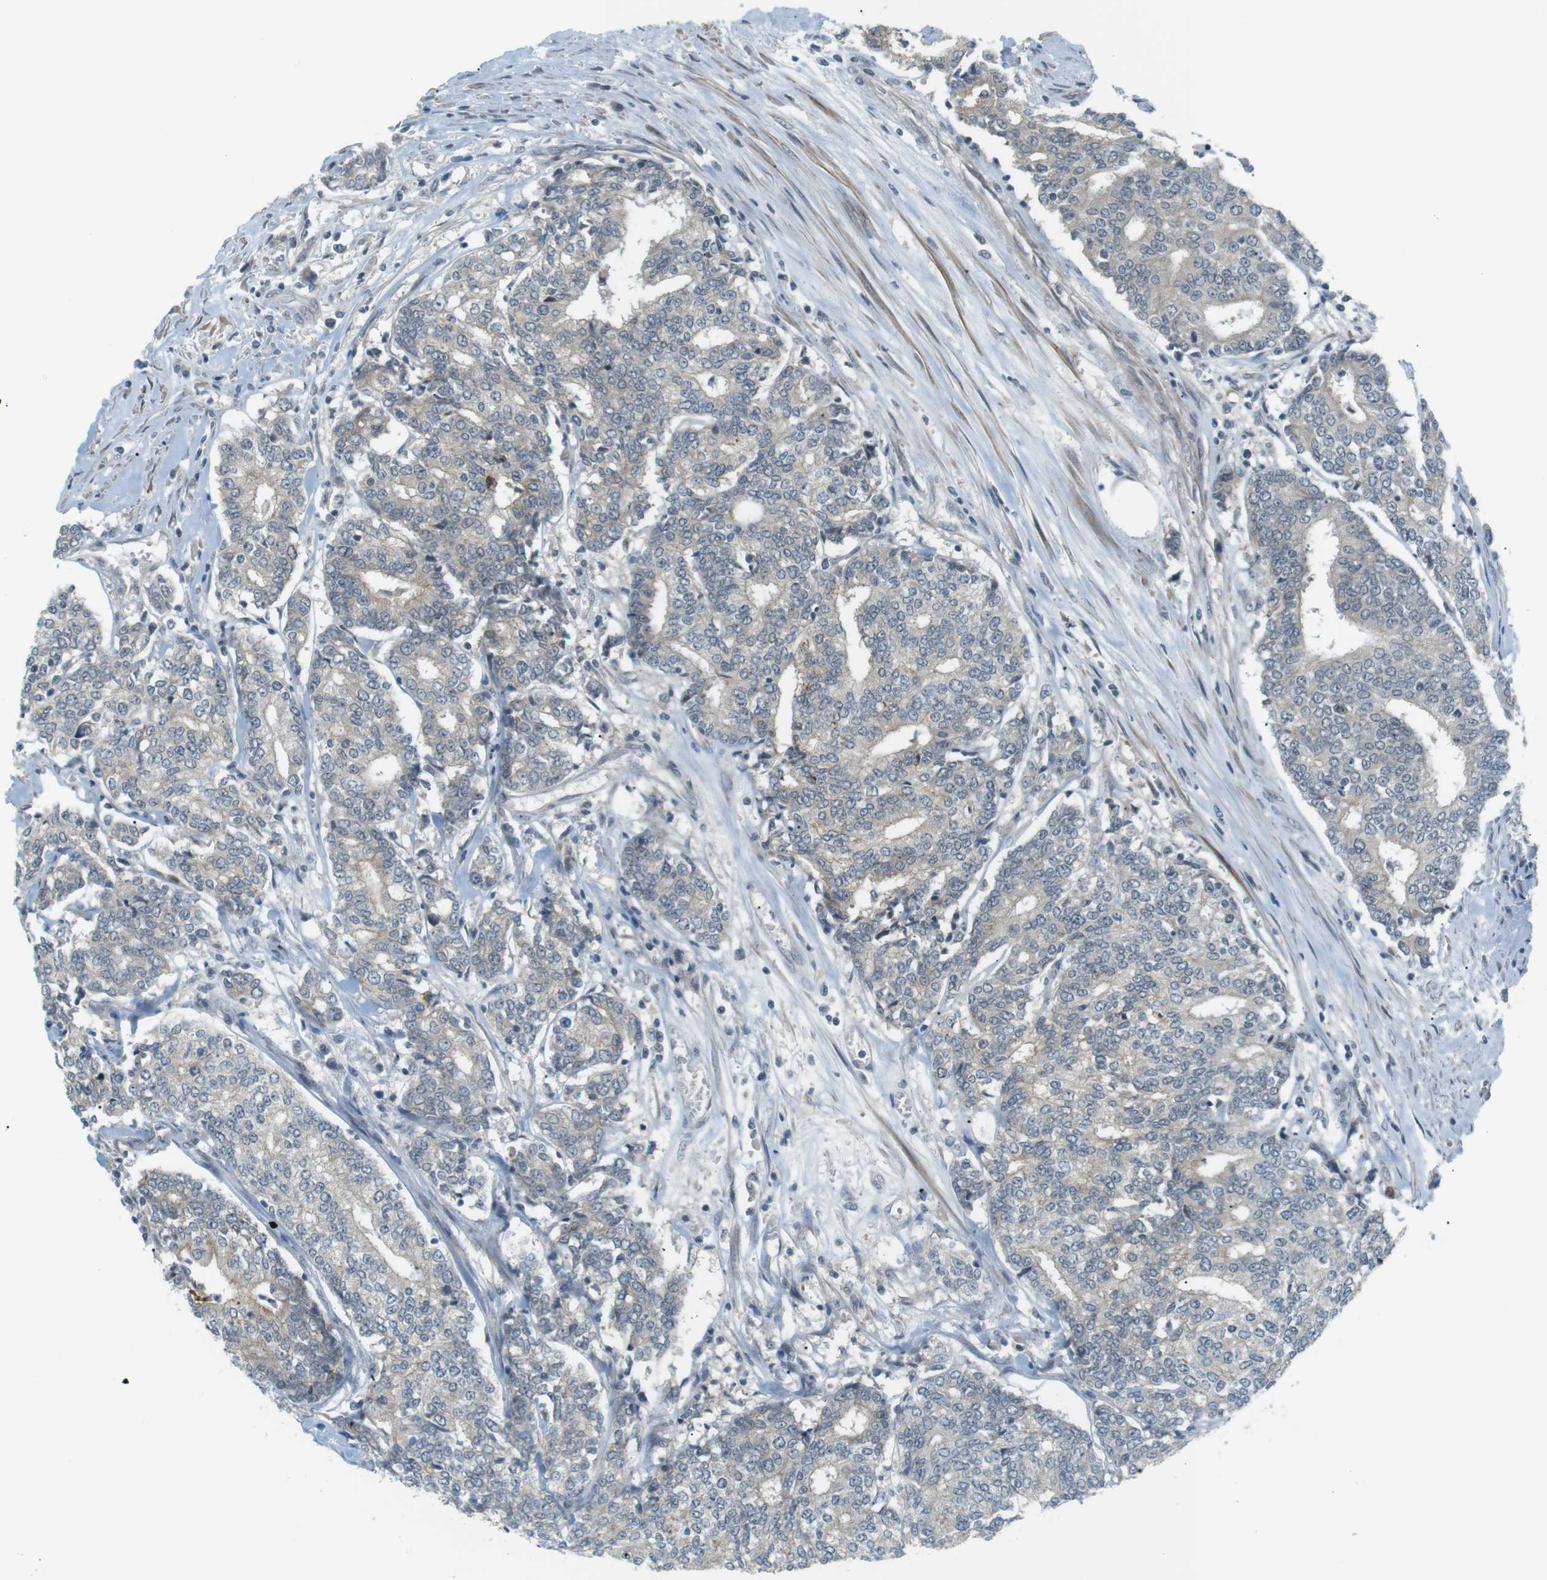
{"staining": {"intensity": "weak", "quantity": "<25%", "location": "cytoplasmic/membranous"}, "tissue": "prostate cancer", "cell_type": "Tumor cells", "image_type": "cancer", "snomed": [{"axis": "morphology", "description": "Normal tissue, NOS"}, {"axis": "morphology", "description": "Adenocarcinoma, High grade"}, {"axis": "topography", "description": "Prostate"}, {"axis": "topography", "description": "Seminal veicle"}], "caption": "Photomicrograph shows no significant protein staining in tumor cells of prostate cancer. (Brightfield microscopy of DAB immunohistochemistry (IHC) at high magnification).", "gene": "RTN3", "patient": {"sex": "male", "age": 55}}